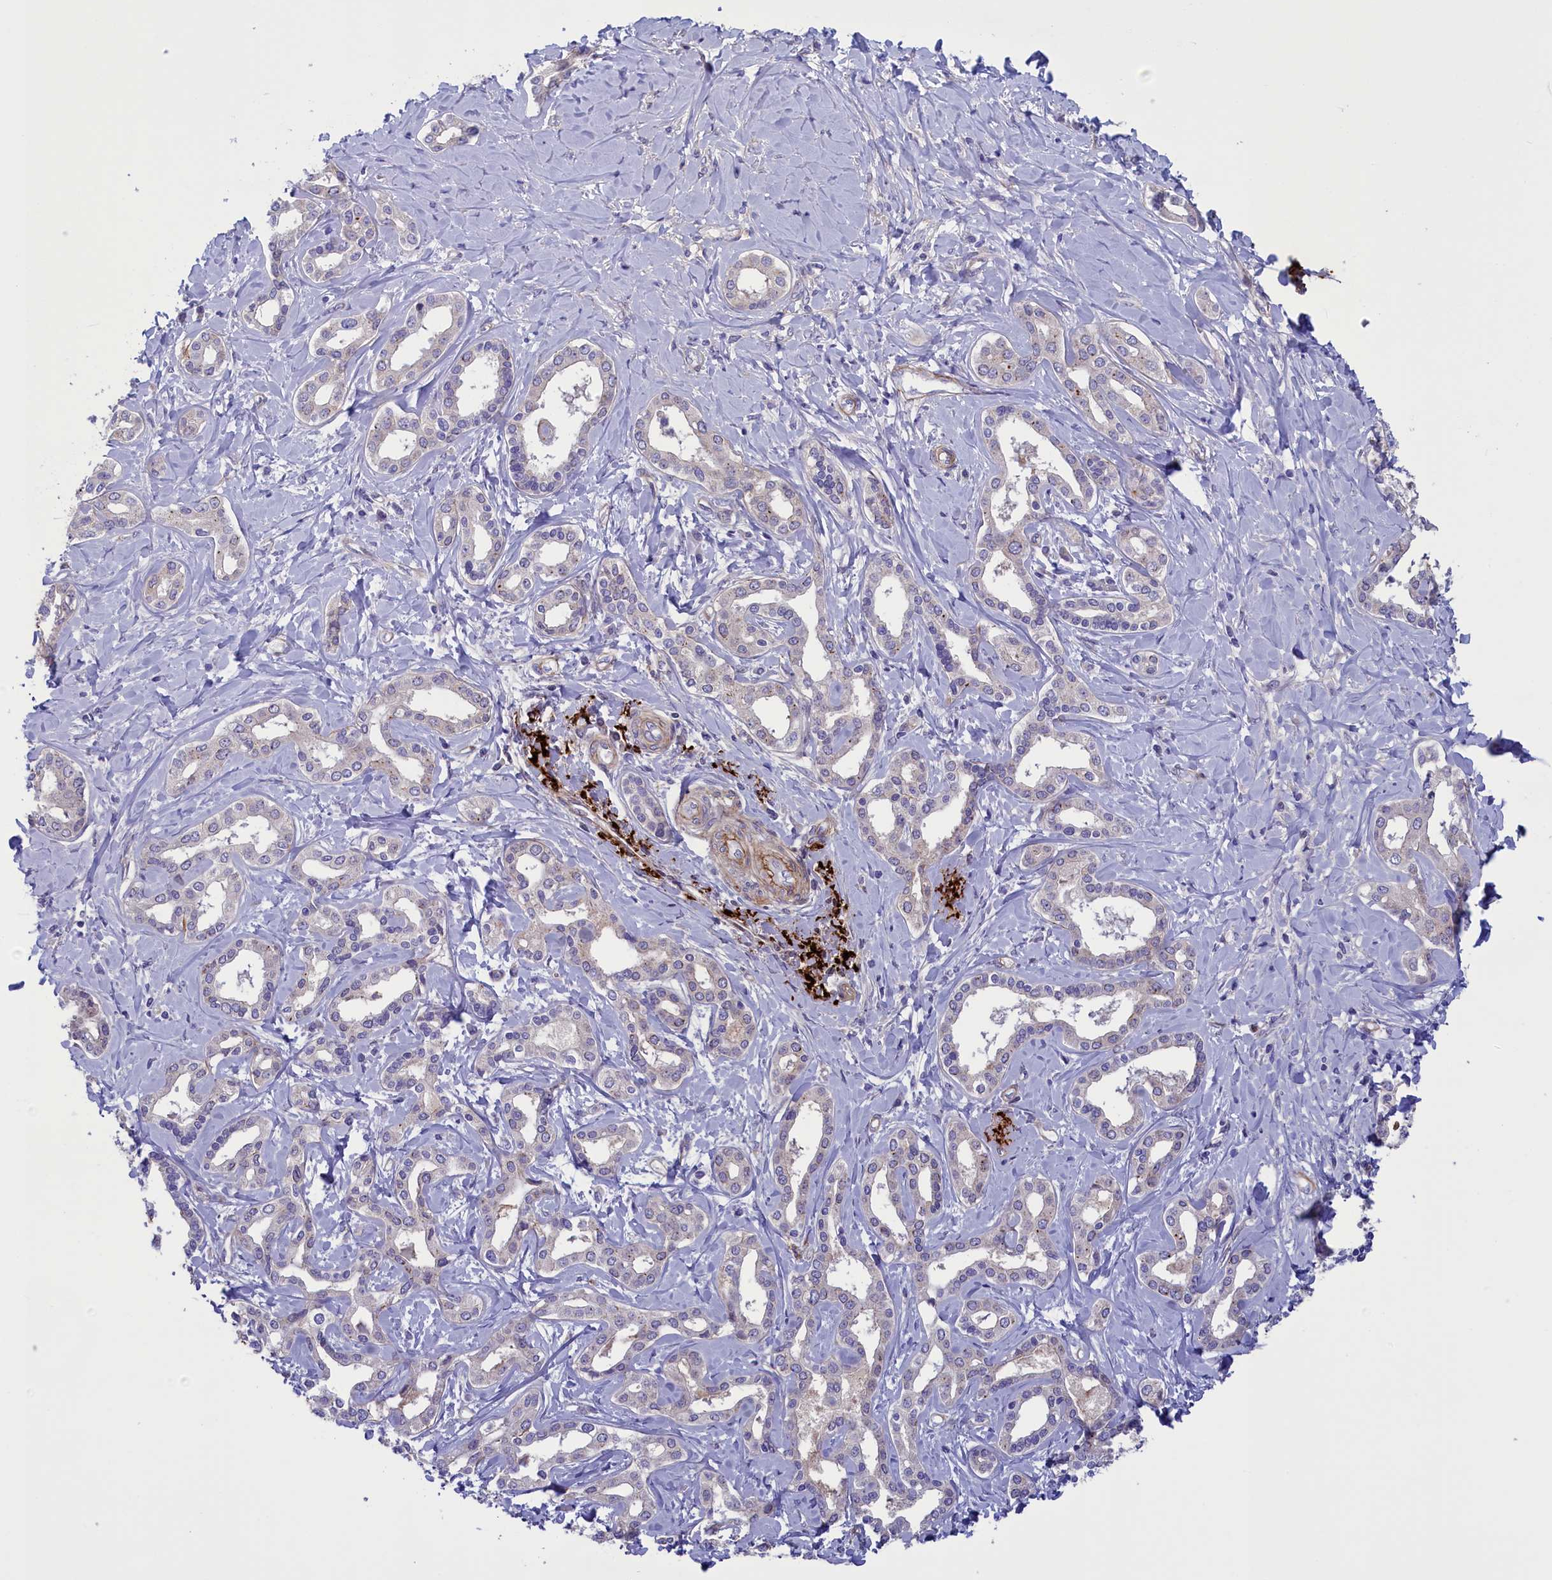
{"staining": {"intensity": "negative", "quantity": "none", "location": "none"}, "tissue": "liver cancer", "cell_type": "Tumor cells", "image_type": "cancer", "snomed": [{"axis": "morphology", "description": "Cholangiocarcinoma"}, {"axis": "topography", "description": "Liver"}], "caption": "An immunohistochemistry (IHC) image of liver cholangiocarcinoma is shown. There is no staining in tumor cells of liver cholangiocarcinoma.", "gene": "LOXL1", "patient": {"sex": "female", "age": 77}}